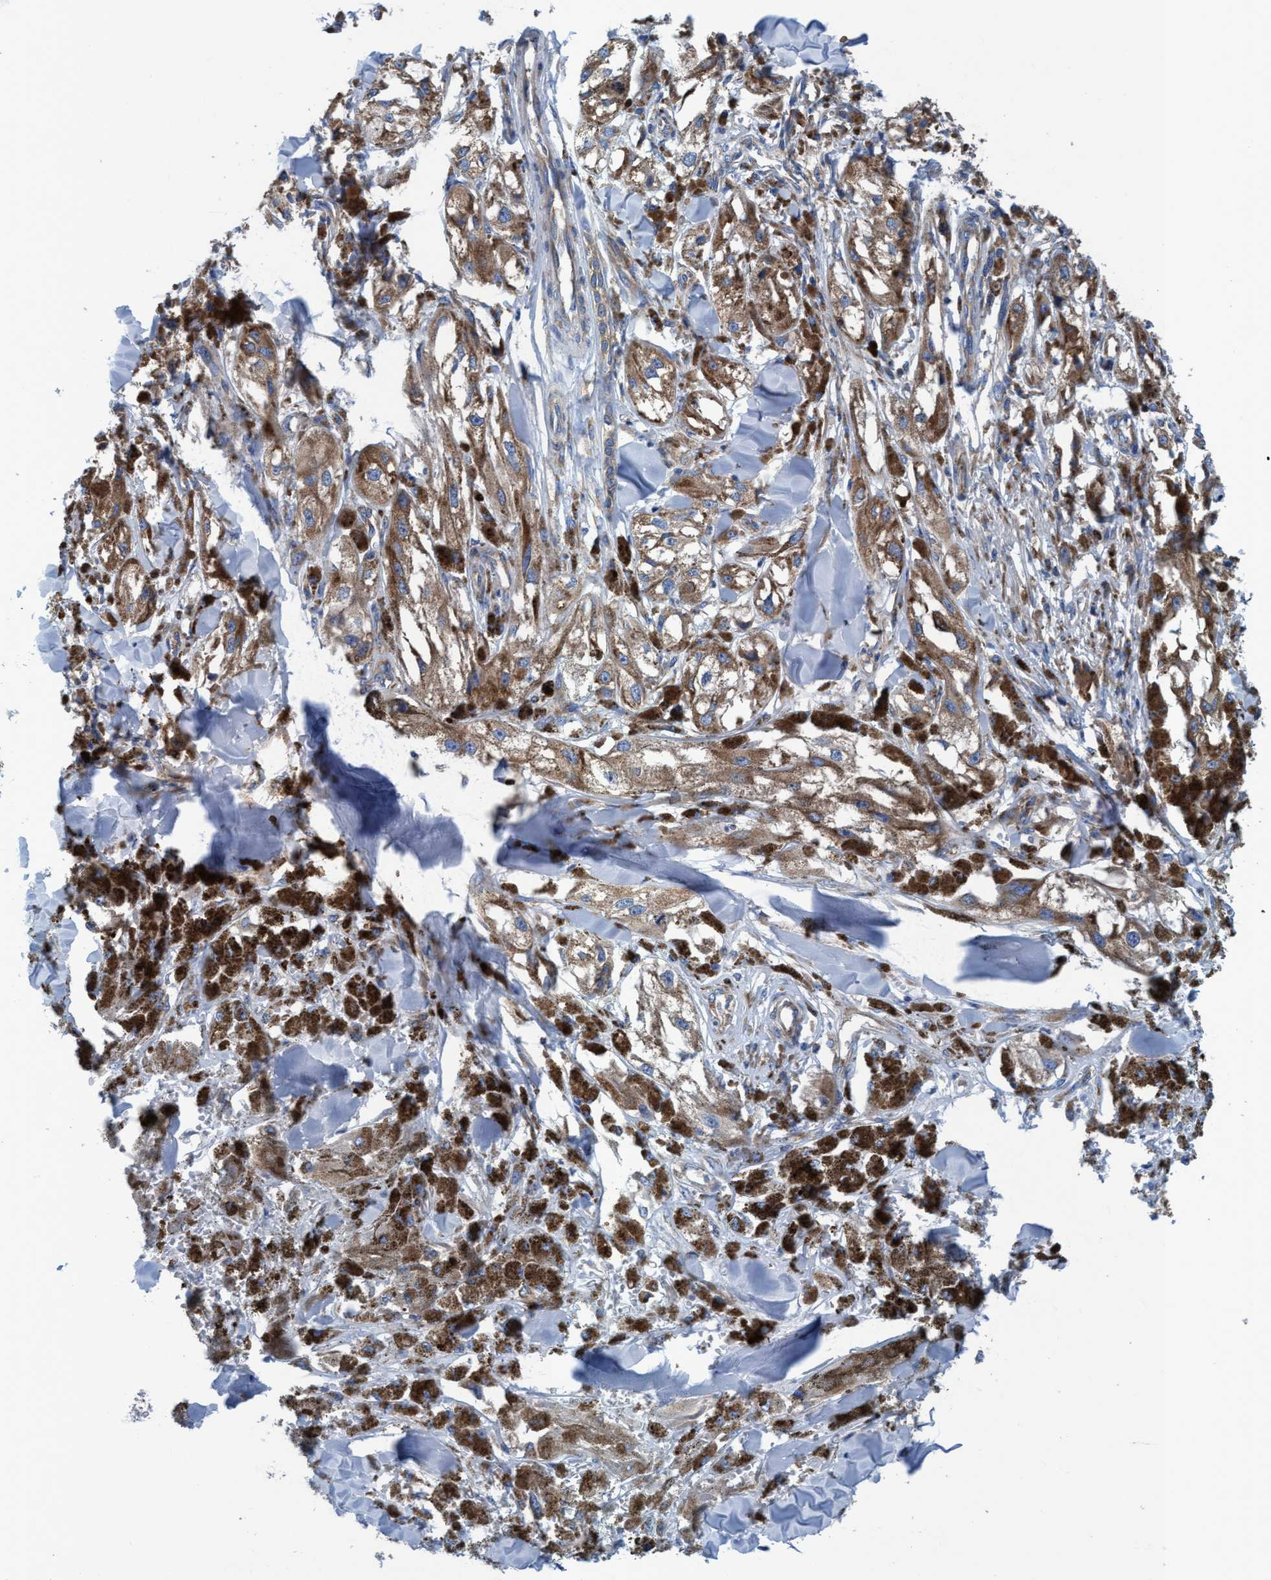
{"staining": {"intensity": "weak", "quantity": ">75%", "location": "cytoplasmic/membranous"}, "tissue": "melanoma", "cell_type": "Tumor cells", "image_type": "cancer", "snomed": [{"axis": "morphology", "description": "Malignant melanoma, NOS"}, {"axis": "topography", "description": "Skin"}], "caption": "Protein staining of malignant melanoma tissue exhibits weak cytoplasmic/membranous expression in about >75% of tumor cells. Nuclei are stained in blue.", "gene": "NMT1", "patient": {"sex": "male", "age": 88}}